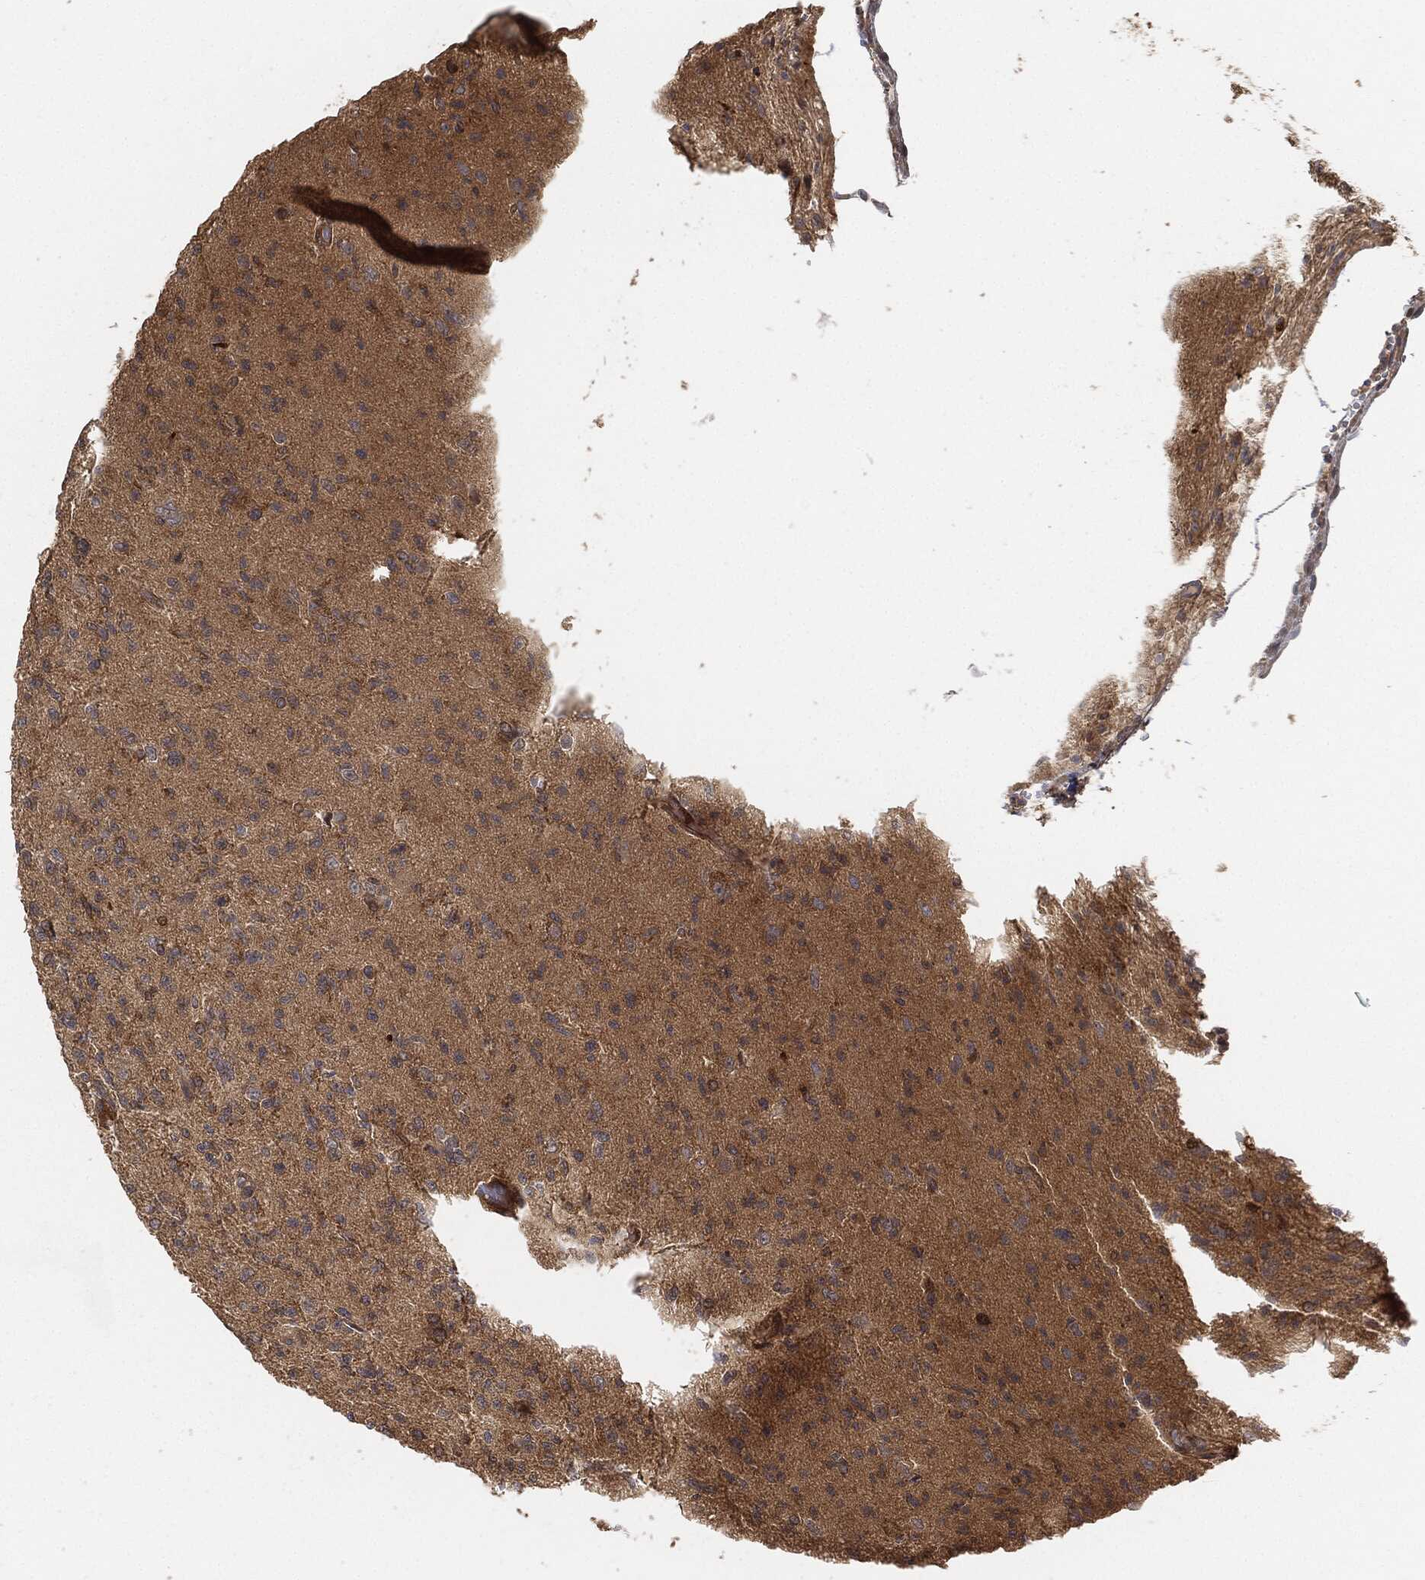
{"staining": {"intensity": "strong", "quantity": "25%-75%", "location": "cytoplasmic/membranous"}, "tissue": "glioma", "cell_type": "Tumor cells", "image_type": "cancer", "snomed": [{"axis": "morphology", "description": "Glioma, malignant, High grade"}, {"axis": "topography", "description": "Brain"}], "caption": "Approximately 25%-75% of tumor cells in malignant glioma (high-grade) exhibit strong cytoplasmic/membranous protein staining as visualized by brown immunohistochemical staining.", "gene": "TPT1", "patient": {"sex": "male", "age": 56}}